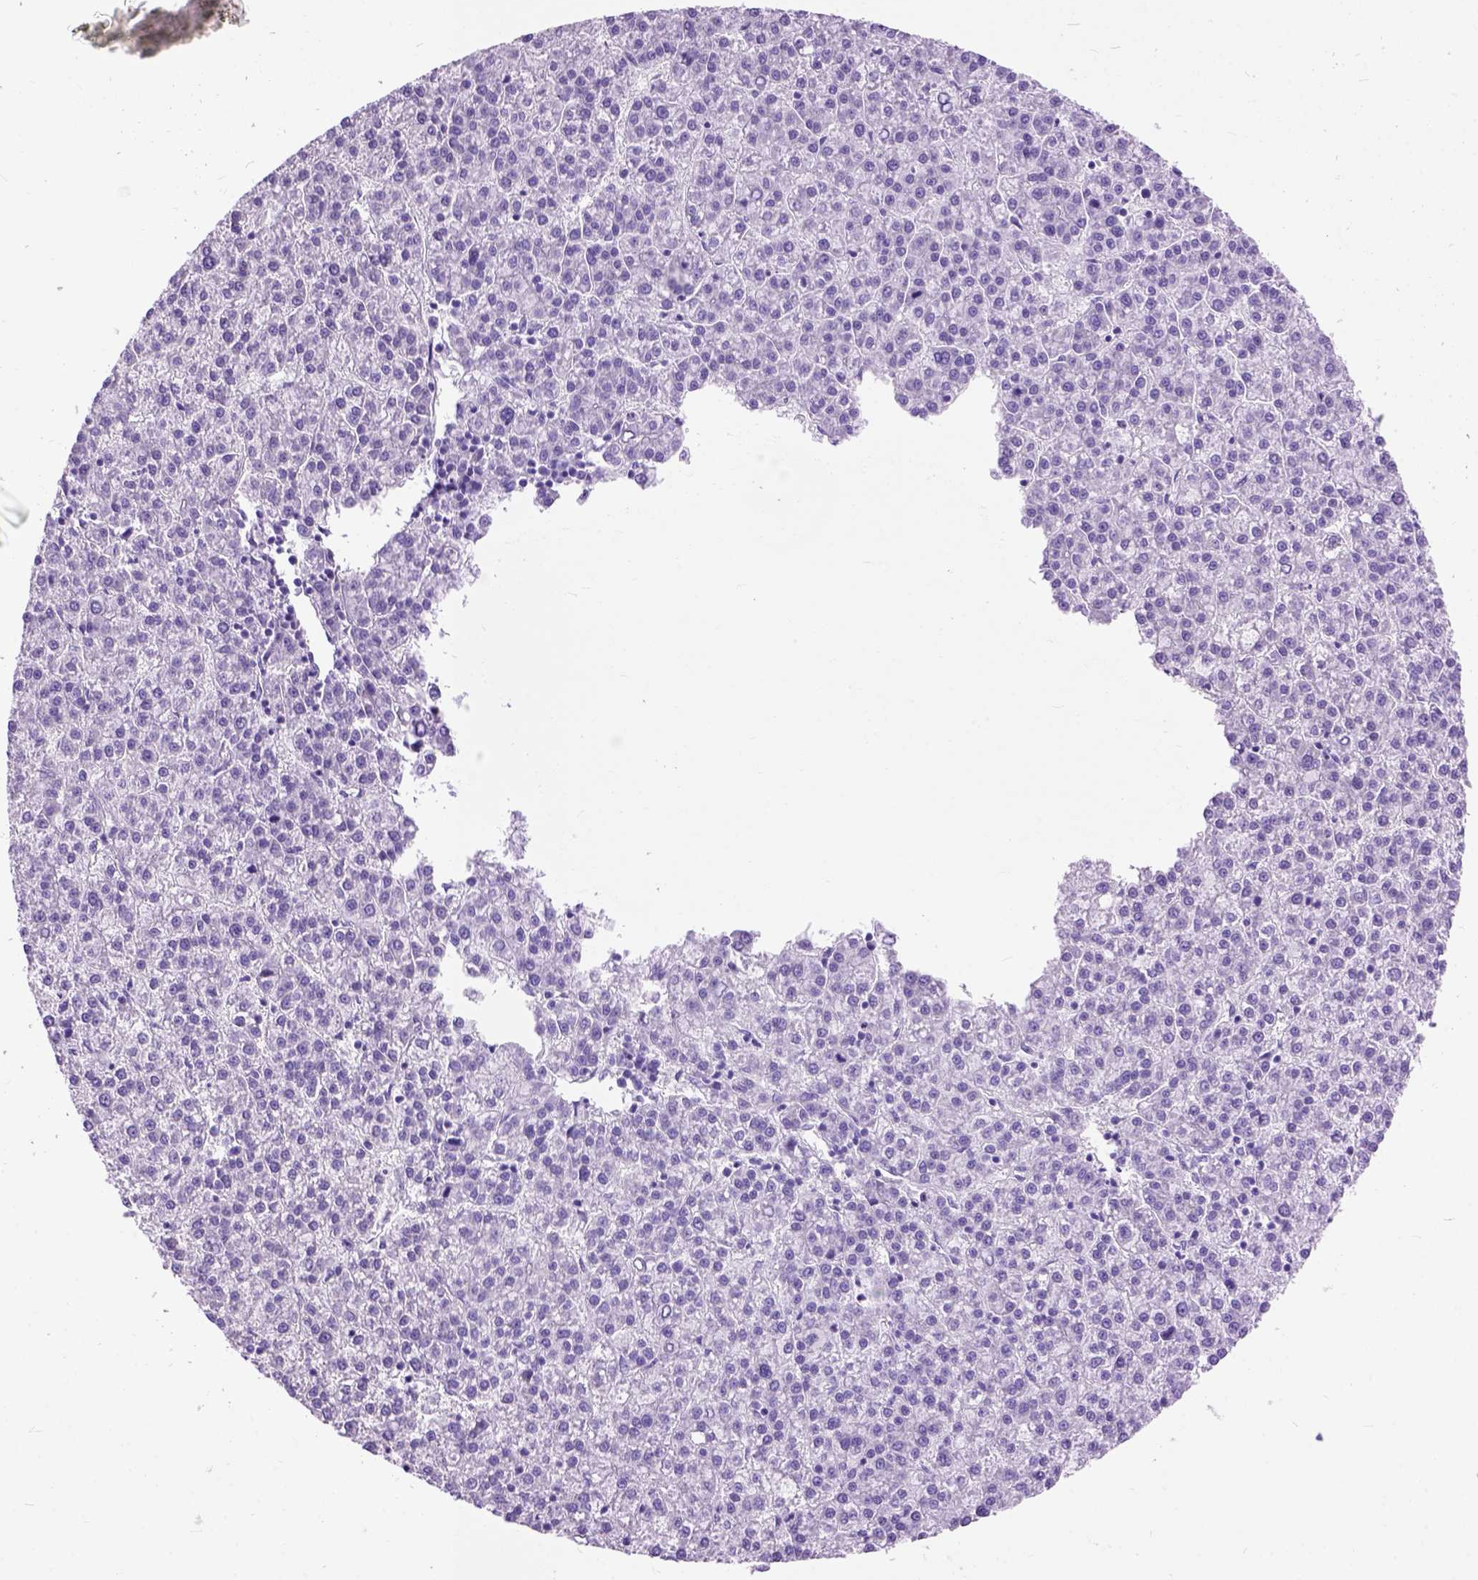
{"staining": {"intensity": "negative", "quantity": "none", "location": "none"}, "tissue": "liver cancer", "cell_type": "Tumor cells", "image_type": "cancer", "snomed": [{"axis": "morphology", "description": "Carcinoma, Hepatocellular, NOS"}, {"axis": "topography", "description": "Liver"}], "caption": "A photomicrograph of hepatocellular carcinoma (liver) stained for a protein exhibits no brown staining in tumor cells.", "gene": "MAPT", "patient": {"sex": "female", "age": 58}}